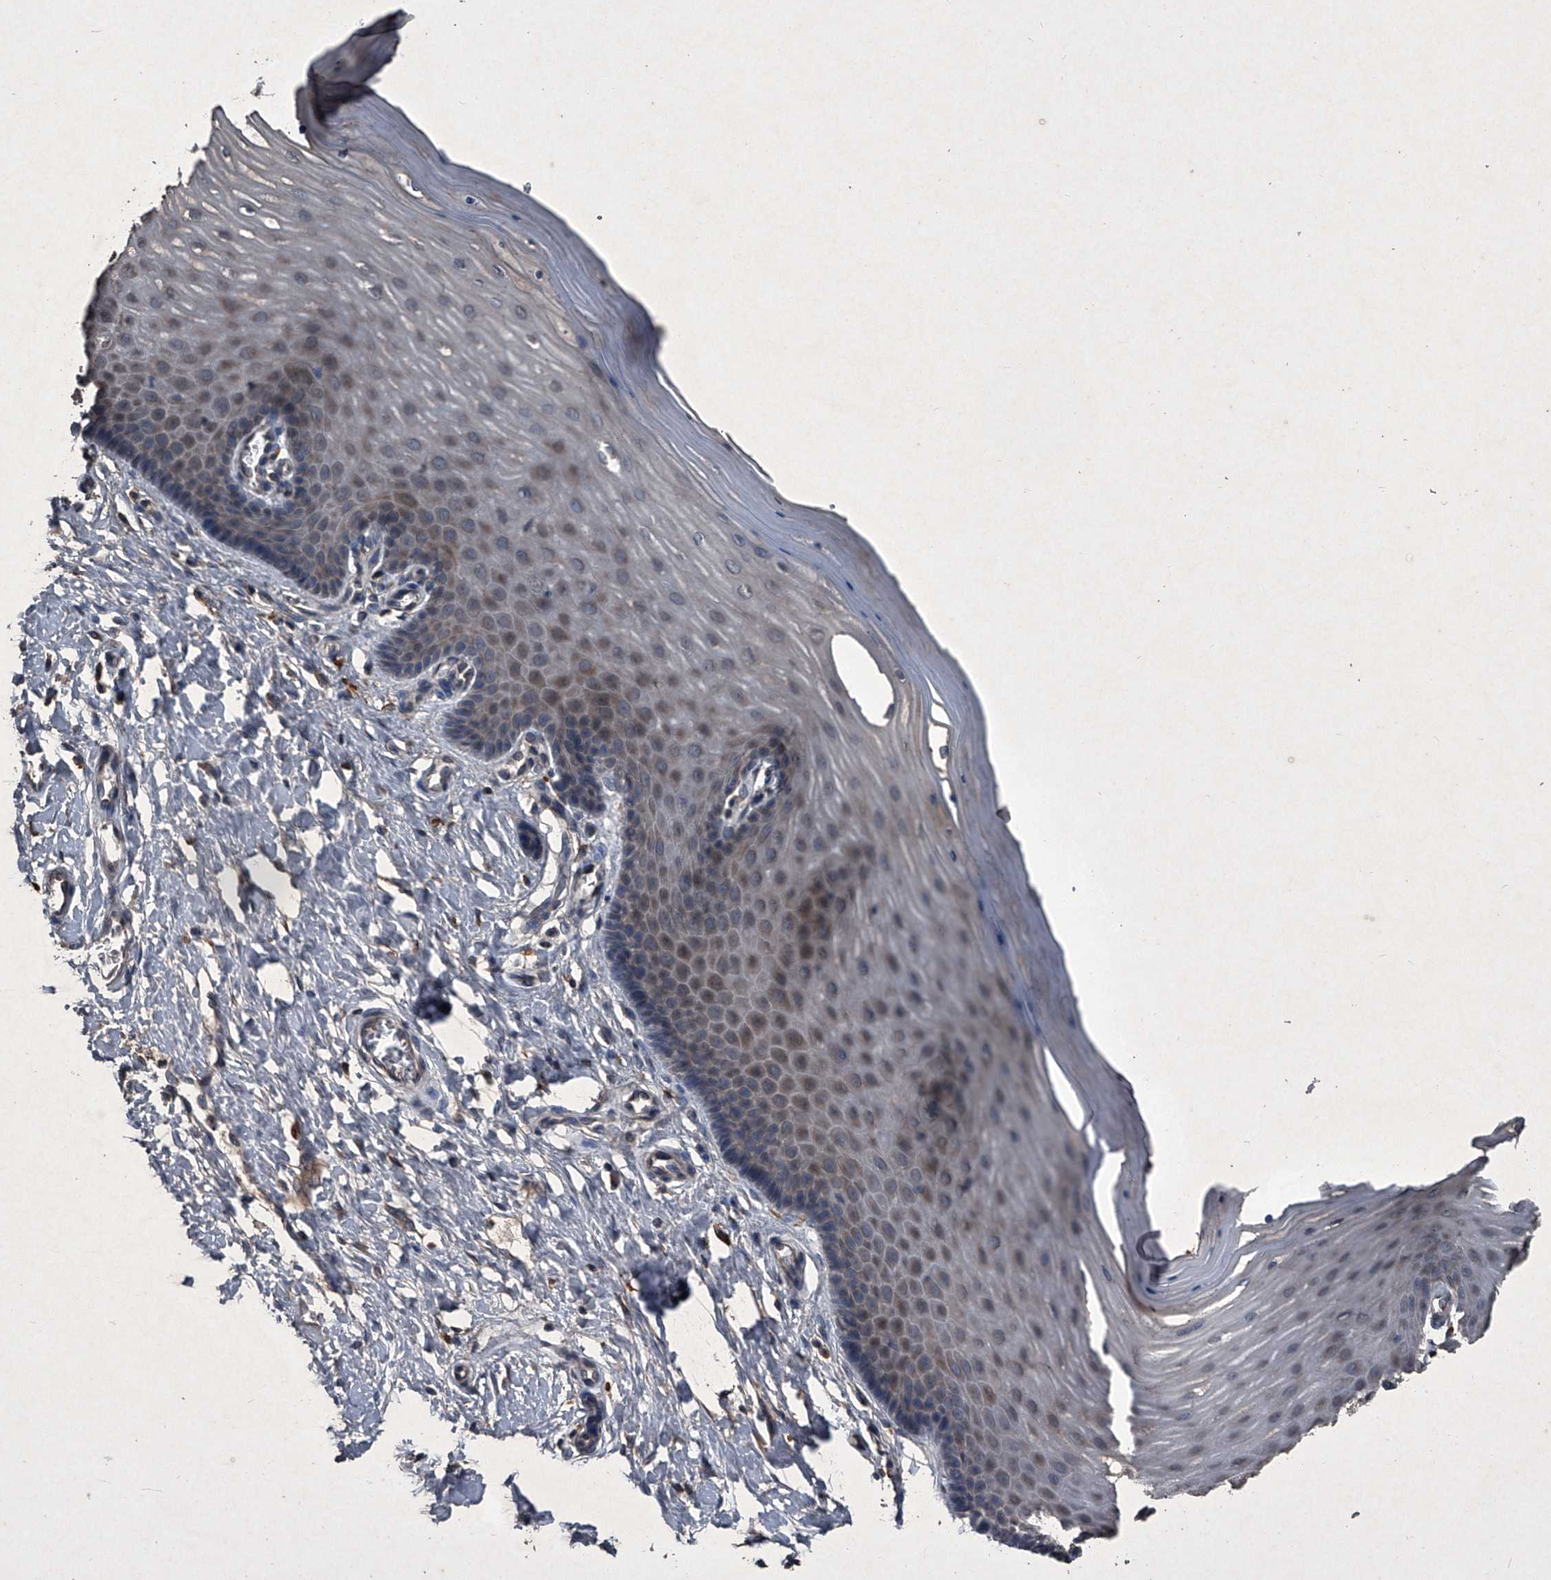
{"staining": {"intensity": "negative", "quantity": "none", "location": "none"}, "tissue": "cervix", "cell_type": "Glandular cells", "image_type": "normal", "snomed": [{"axis": "morphology", "description": "Normal tissue, NOS"}, {"axis": "topography", "description": "Cervix"}], "caption": "This is a histopathology image of immunohistochemistry (IHC) staining of benign cervix, which shows no positivity in glandular cells.", "gene": "MAPKAP1", "patient": {"sex": "female", "age": 55}}